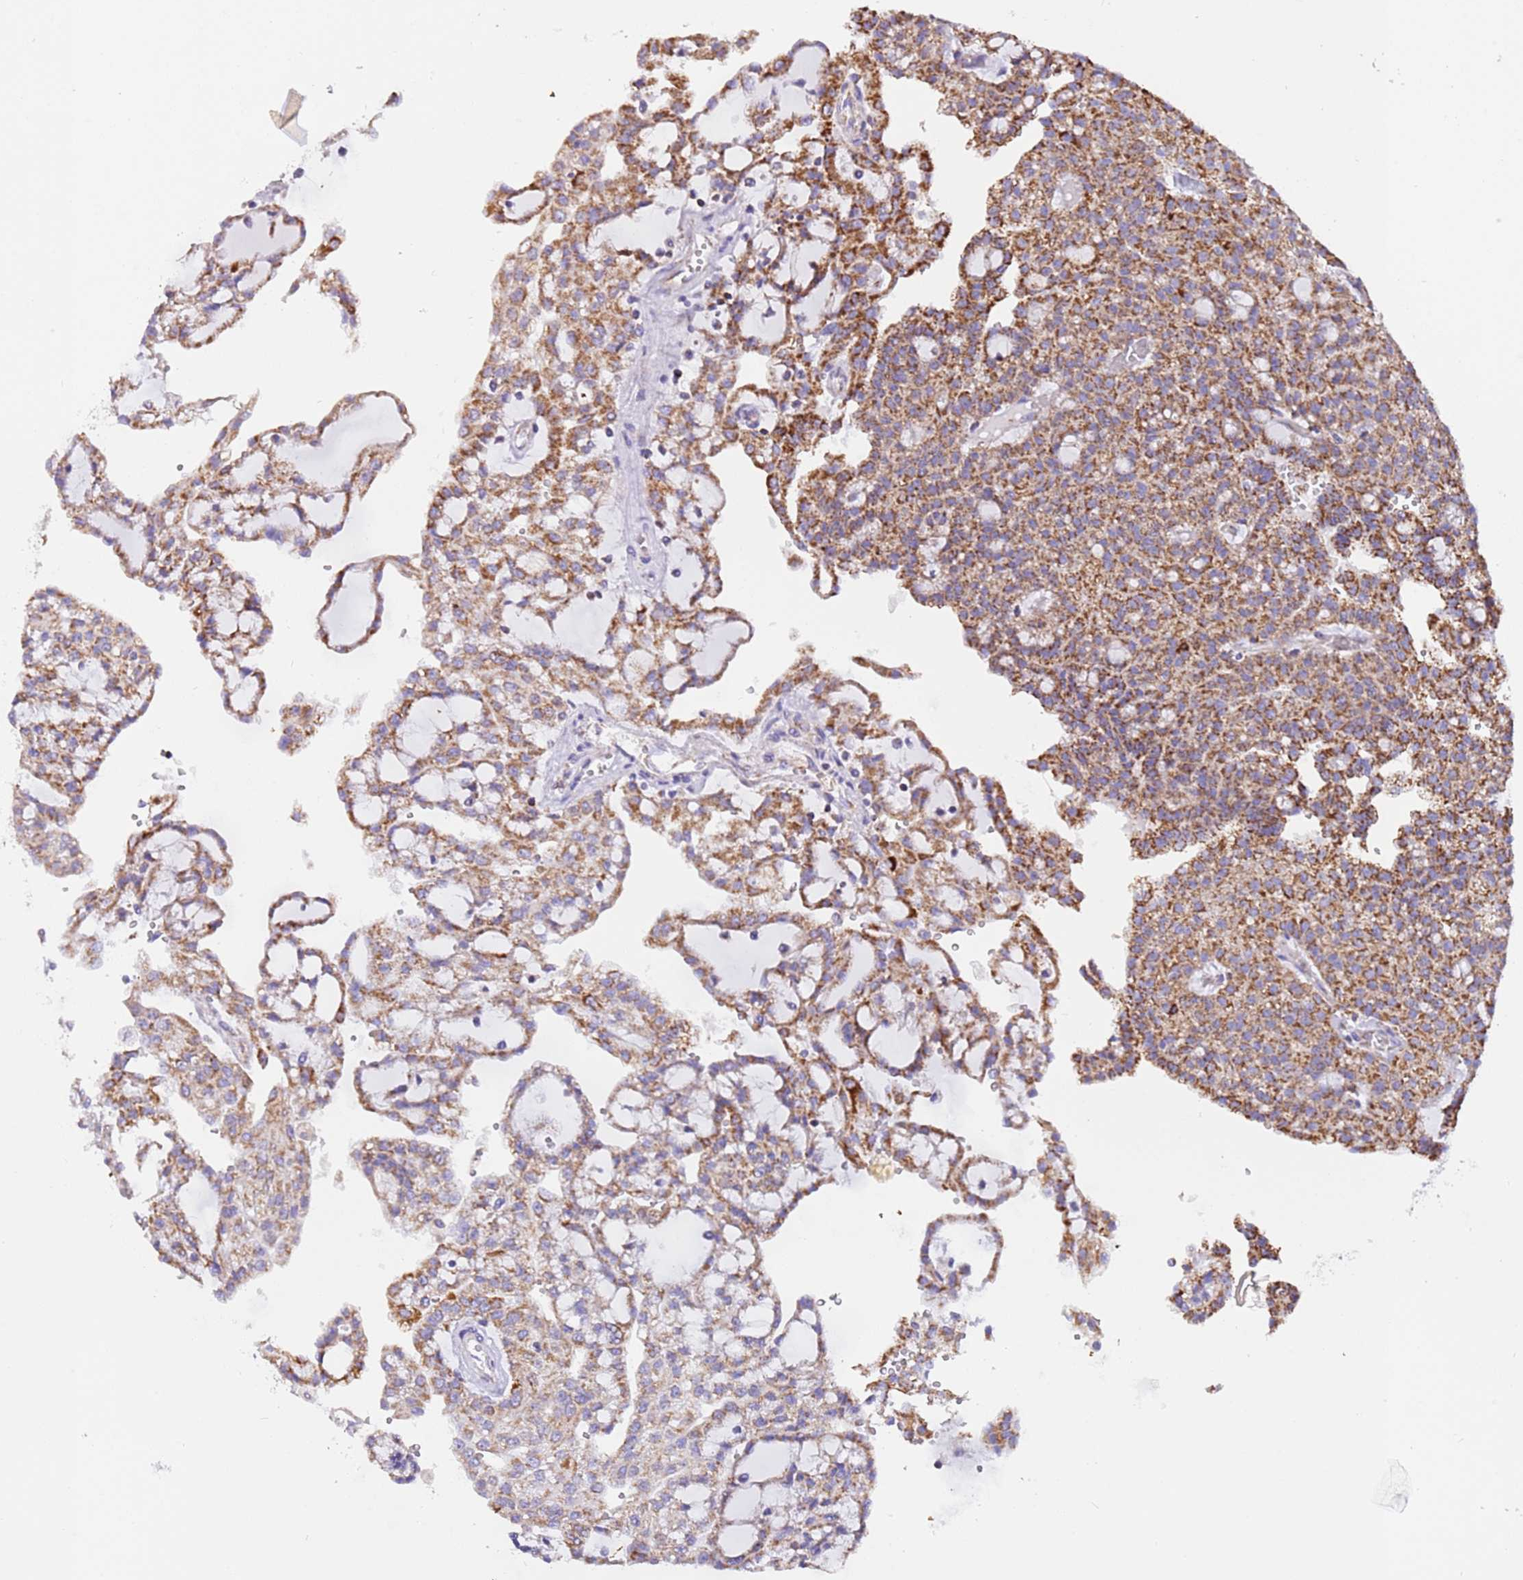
{"staining": {"intensity": "strong", "quantity": "25%-75%", "location": "cytoplasmic/membranous"}, "tissue": "renal cancer", "cell_type": "Tumor cells", "image_type": "cancer", "snomed": [{"axis": "morphology", "description": "Adenocarcinoma, NOS"}, {"axis": "topography", "description": "Kidney"}], "caption": "A high amount of strong cytoplasmic/membranous staining is identified in approximately 25%-75% of tumor cells in adenocarcinoma (renal) tissue.", "gene": "SUCLG2", "patient": {"sex": "male", "age": 63}}